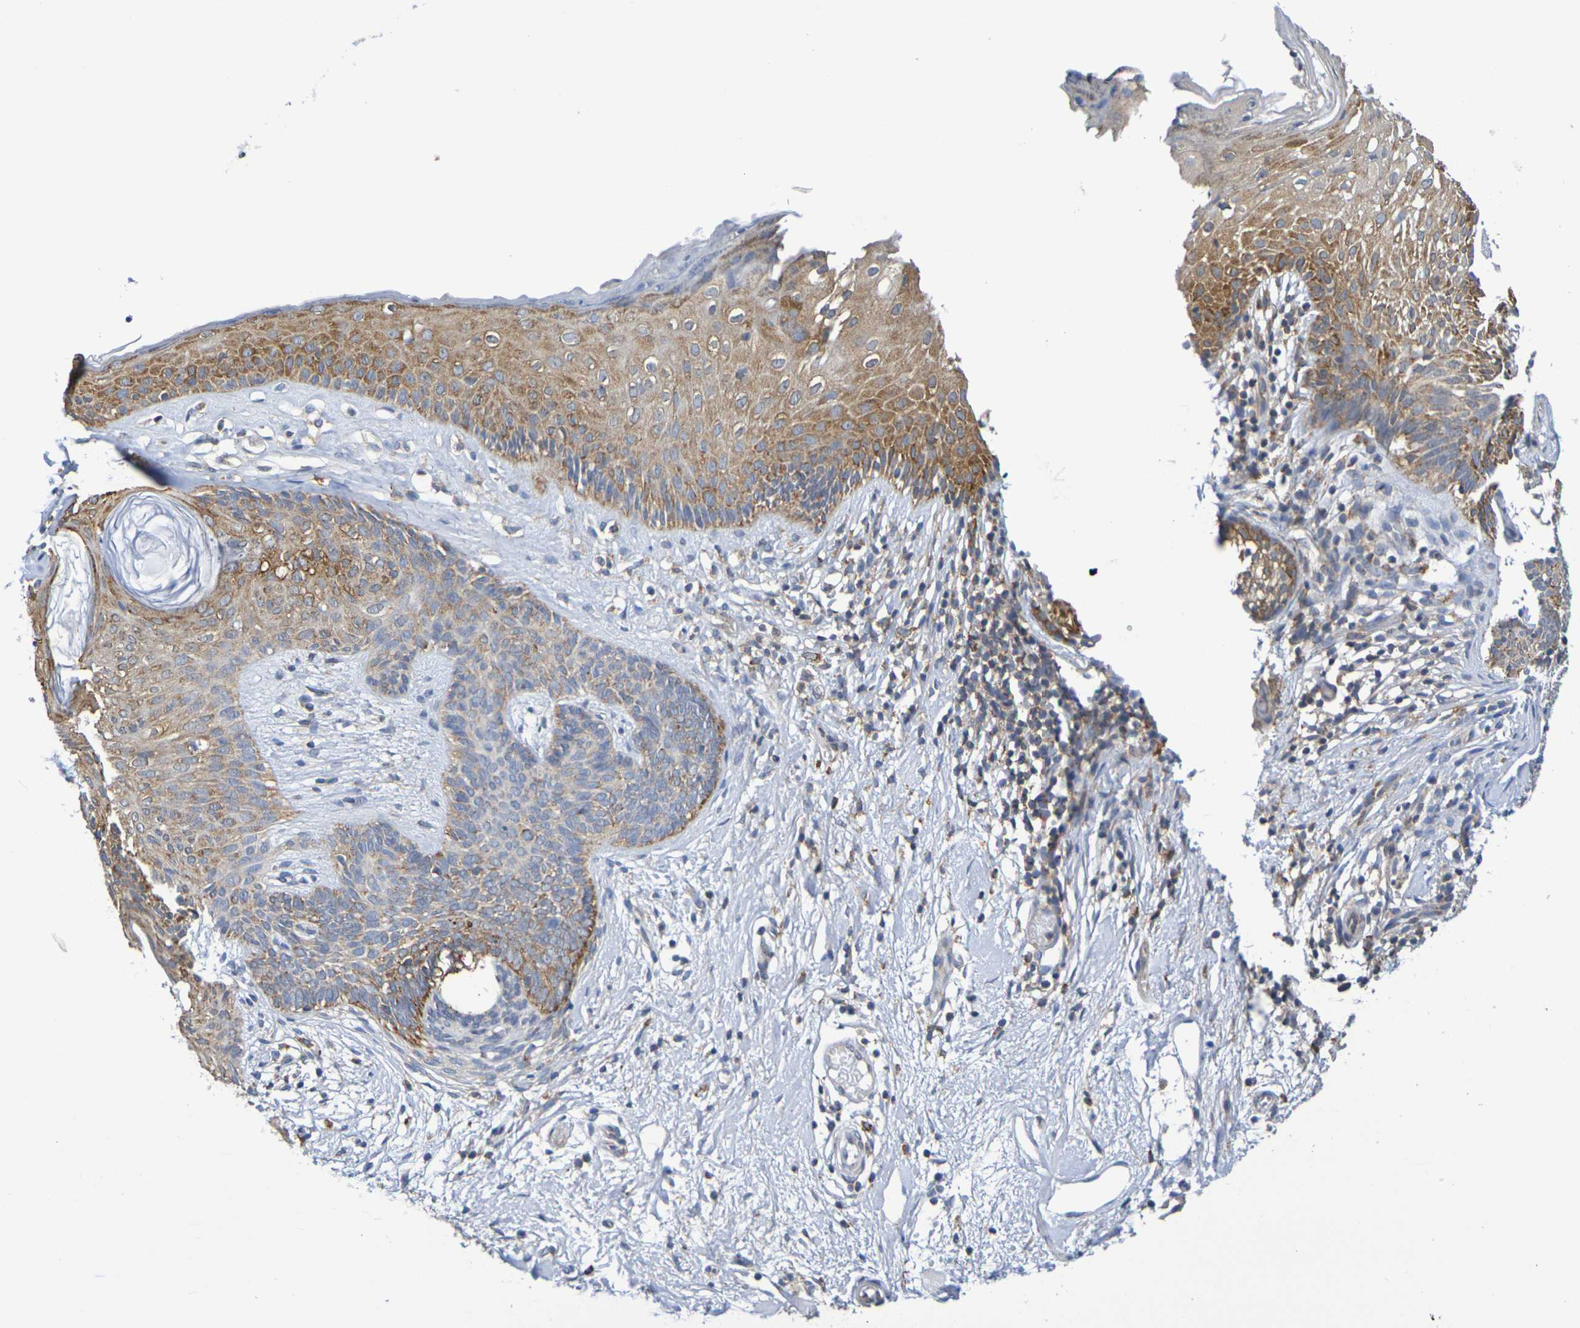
{"staining": {"intensity": "moderate", "quantity": "25%-75%", "location": "cytoplasmic/membranous"}, "tissue": "skin cancer", "cell_type": "Tumor cells", "image_type": "cancer", "snomed": [{"axis": "morphology", "description": "Developmental malformation"}, {"axis": "morphology", "description": "Basal cell carcinoma"}, {"axis": "topography", "description": "Skin"}], "caption": "IHC histopathology image of neoplastic tissue: skin basal cell carcinoma stained using IHC exhibits medium levels of moderate protein expression localized specifically in the cytoplasmic/membranous of tumor cells, appearing as a cytoplasmic/membranous brown color.", "gene": "CHRNB1", "patient": {"sex": "female", "age": 62}}